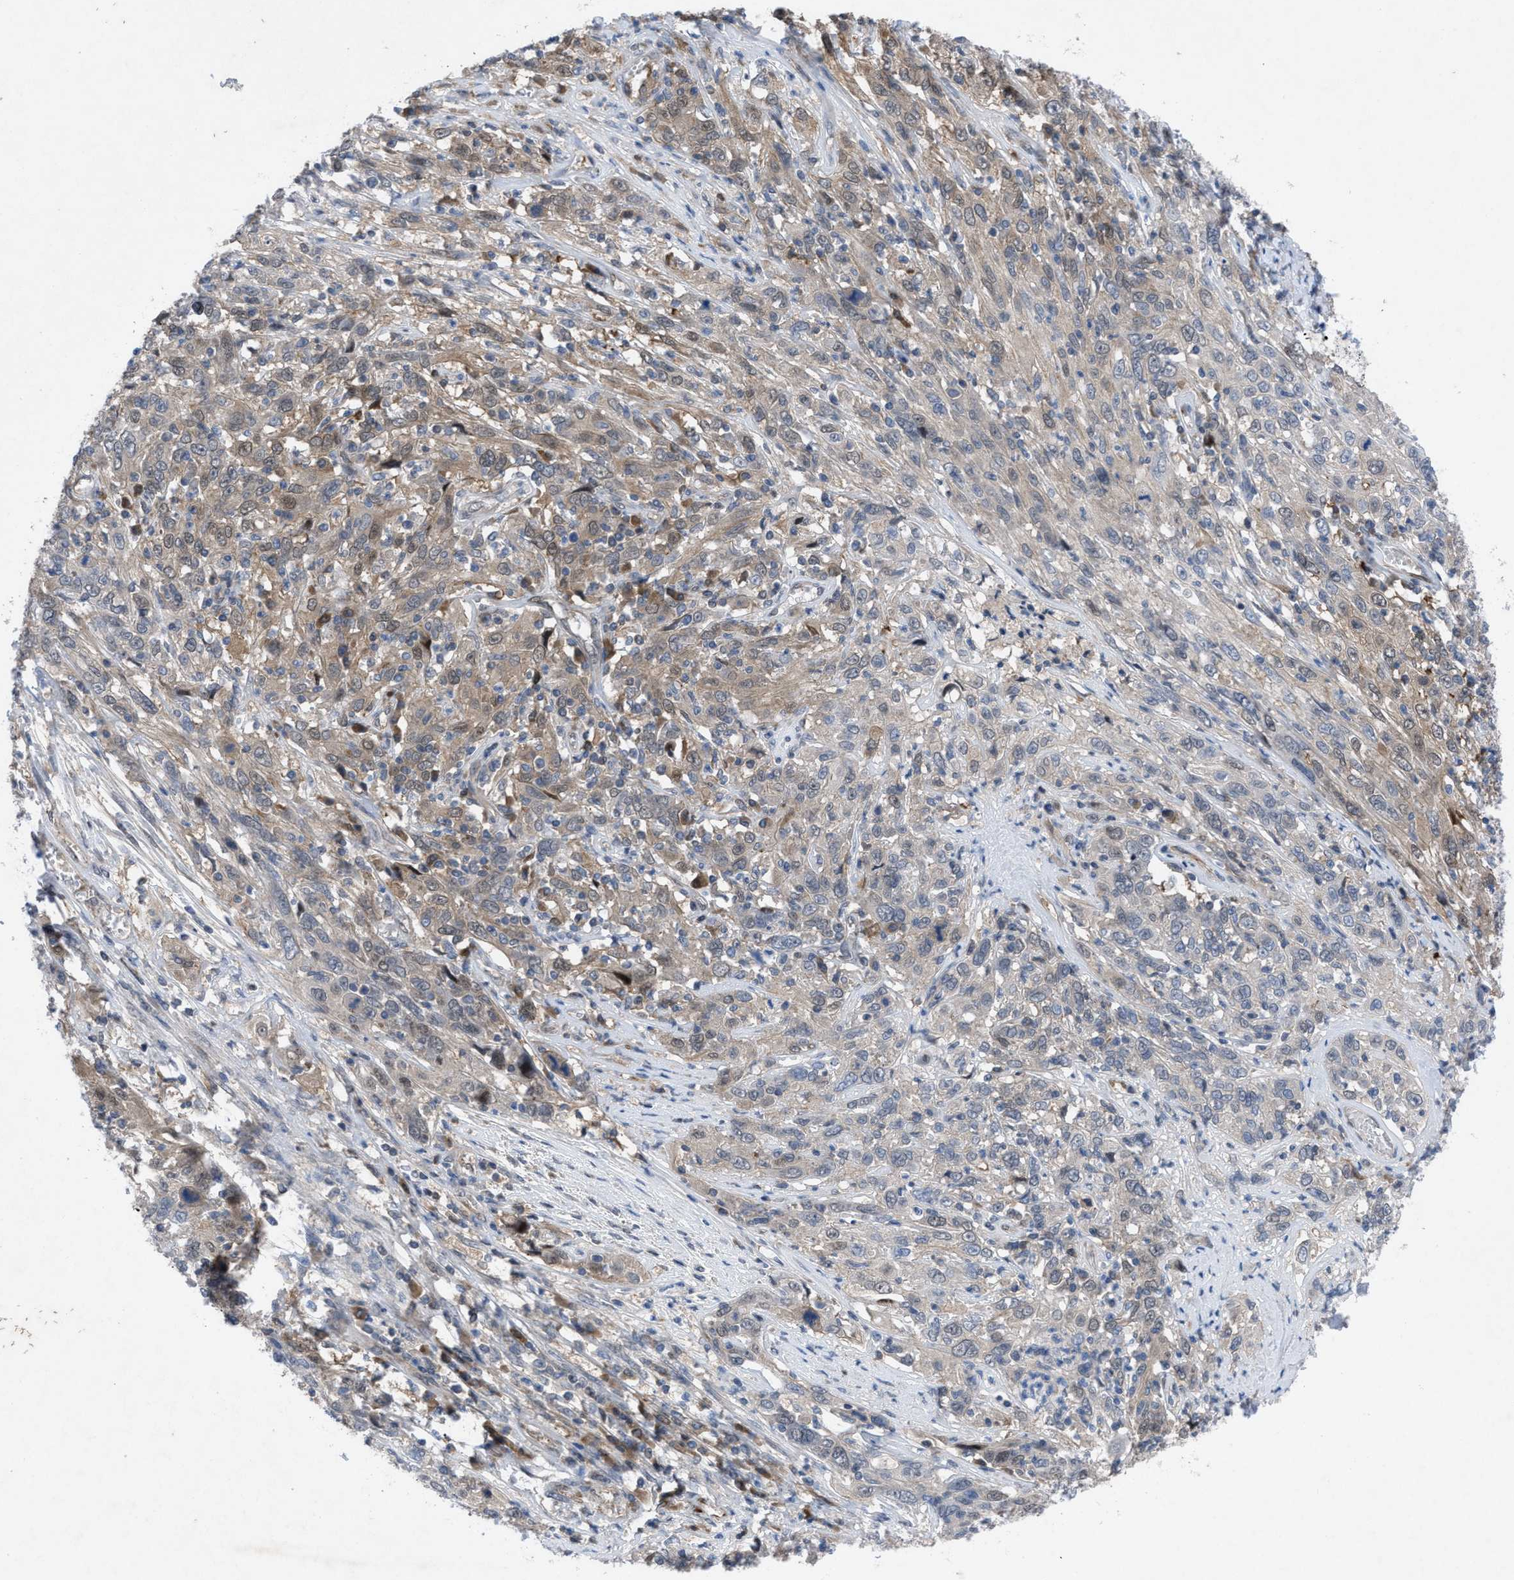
{"staining": {"intensity": "weak", "quantity": "25%-75%", "location": "cytoplasmic/membranous"}, "tissue": "cervical cancer", "cell_type": "Tumor cells", "image_type": "cancer", "snomed": [{"axis": "morphology", "description": "Squamous cell carcinoma, NOS"}, {"axis": "topography", "description": "Cervix"}], "caption": "Immunohistochemistry (DAB (3,3'-diaminobenzidine)) staining of human squamous cell carcinoma (cervical) shows weak cytoplasmic/membranous protein expression in about 25%-75% of tumor cells.", "gene": "IL17RE", "patient": {"sex": "female", "age": 46}}